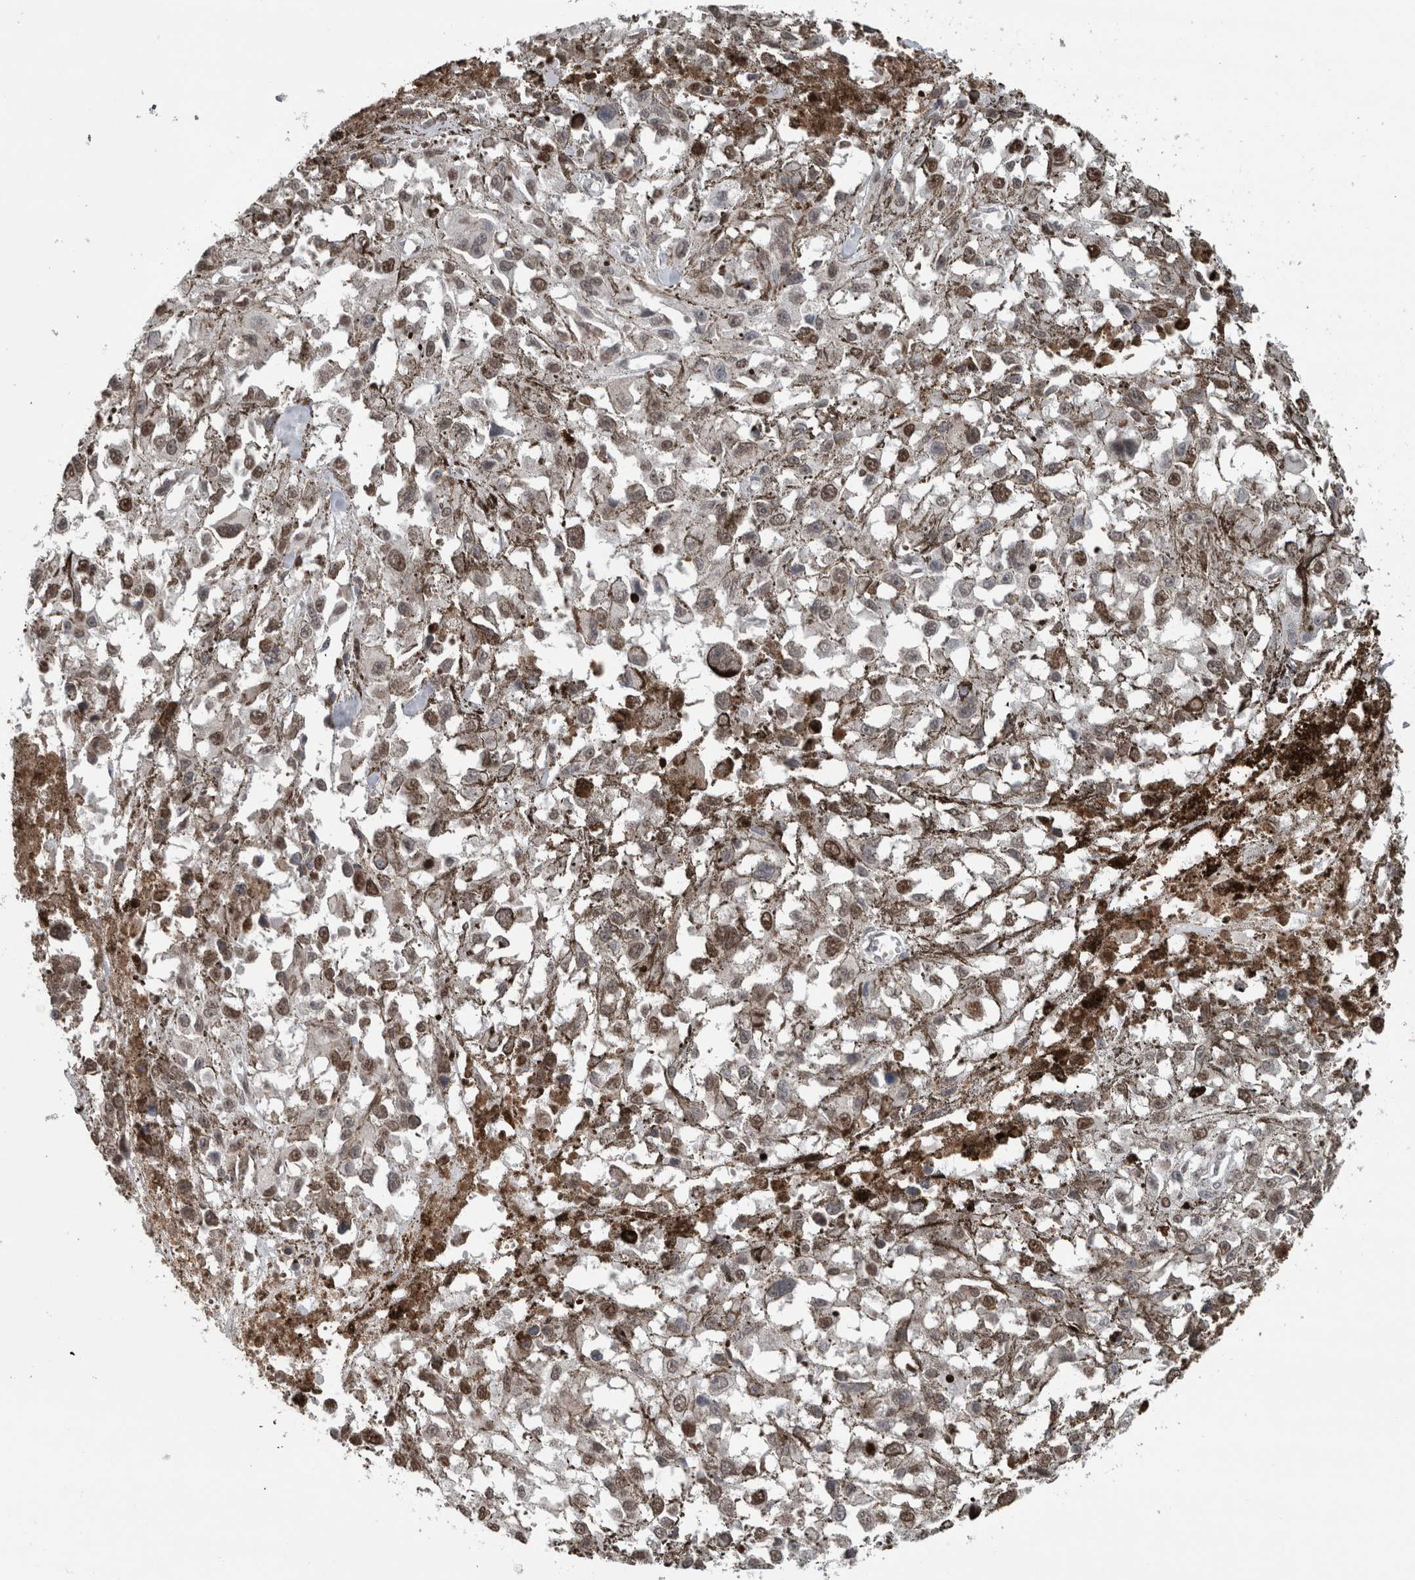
{"staining": {"intensity": "moderate", "quantity": "<25%", "location": "nuclear"}, "tissue": "melanoma", "cell_type": "Tumor cells", "image_type": "cancer", "snomed": [{"axis": "morphology", "description": "Malignant melanoma, Metastatic site"}, {"axis": "topography", "description": "Lymph node"}], "caption": "Melanoma was stained to show a protein in brown. There is low levels of moderate nuclear expression in about <25% of tumor cells.", "gene": "MAFF", "patient": {"sex": "male", "age": 59}}